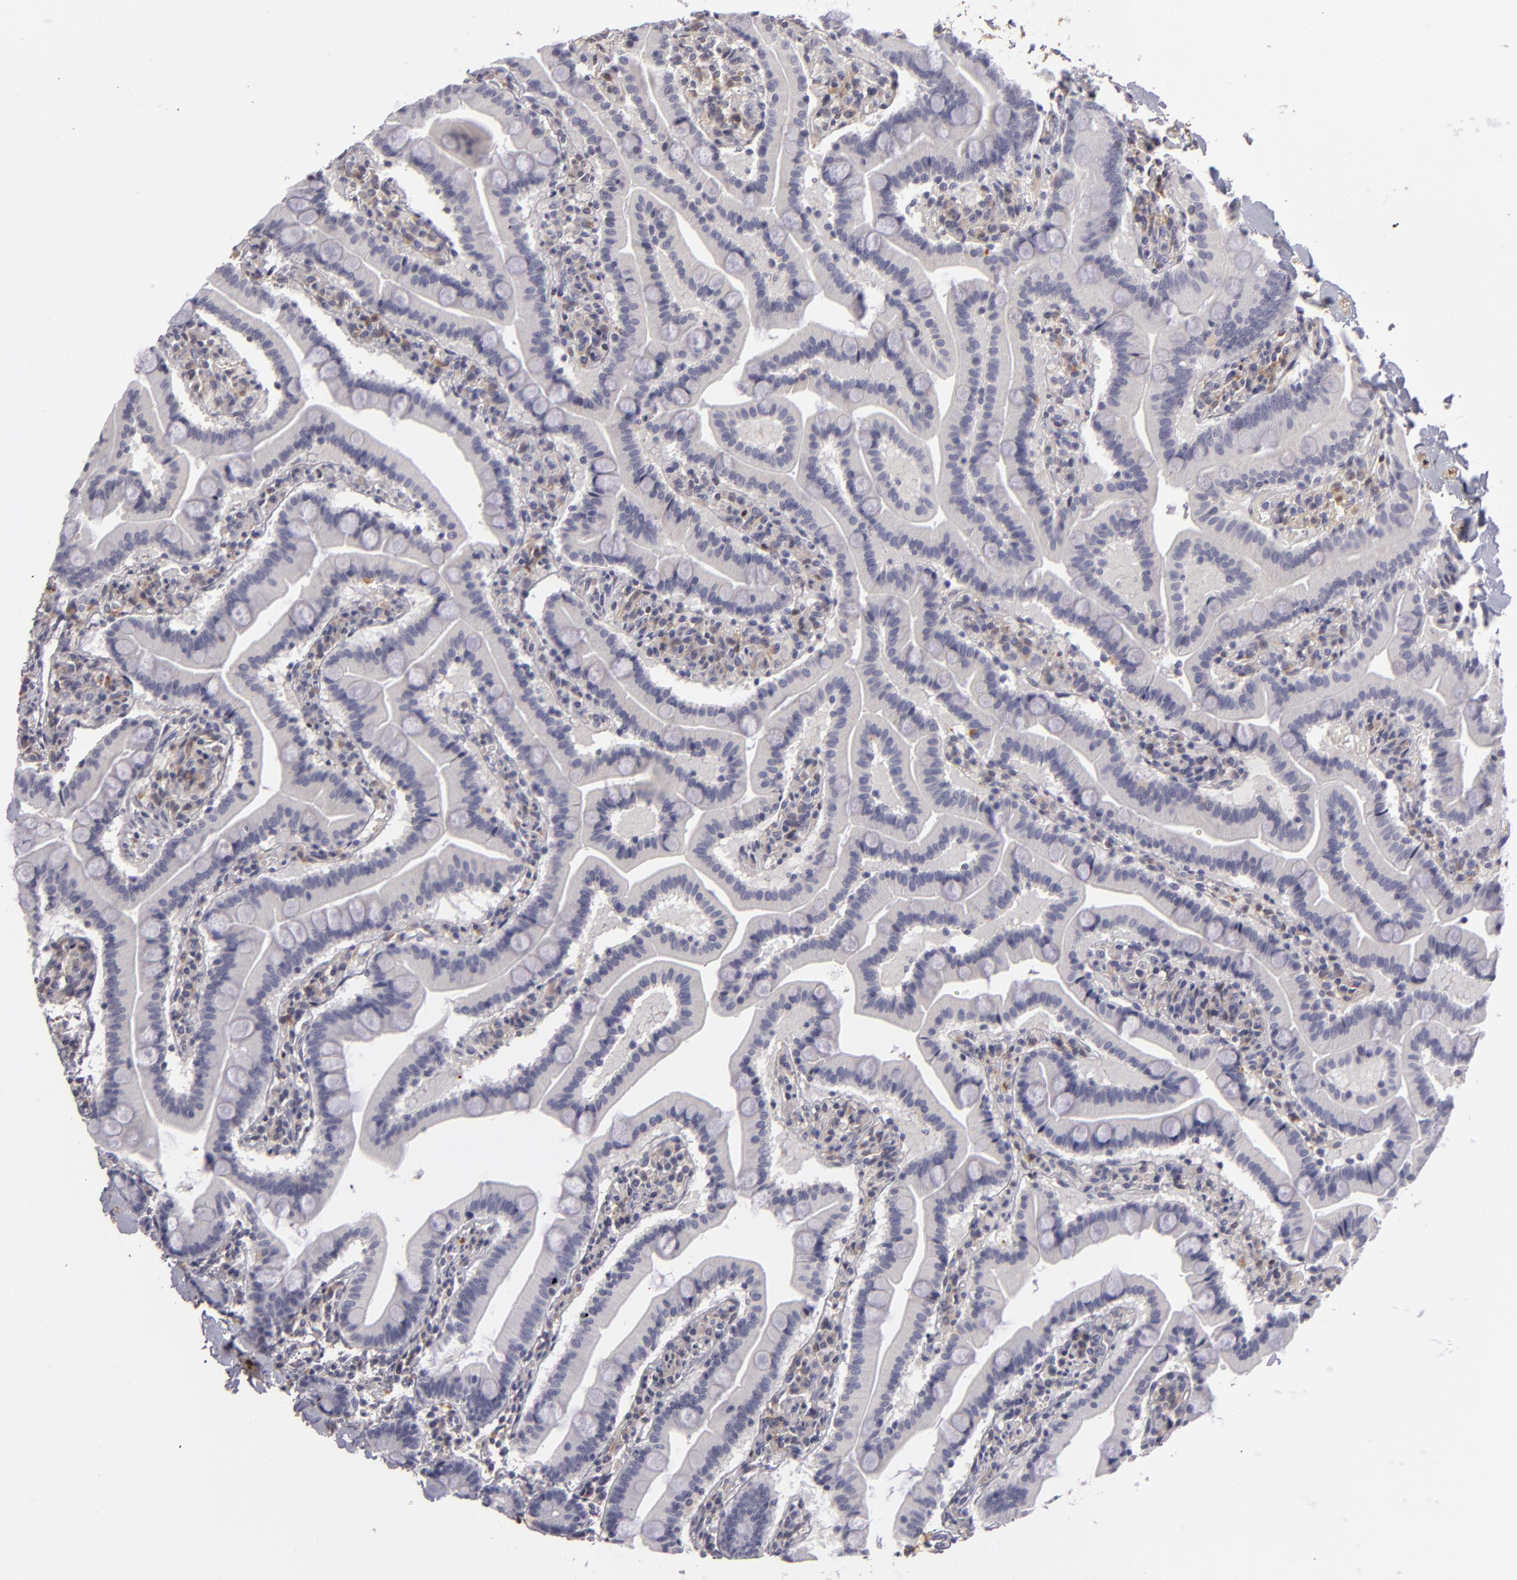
{"staining": {"intensity": "negative", "quantity": "none", "location": "none"}, "tissue": "duodenum", "cell_type": "Glandular cells", "image_type": "normal", "snomed": [{"axis": "morphology", "description": "Normal tissue, NOS"}, {"axis": "topography", "description": "Duodenum"}], "caption": "IHC image of benign human duodenum stained for a protein (brown), which demonstrates no positivity in glandular cells.", "gene": "EFS", "patient": {"sex": "female", "age": 77}}